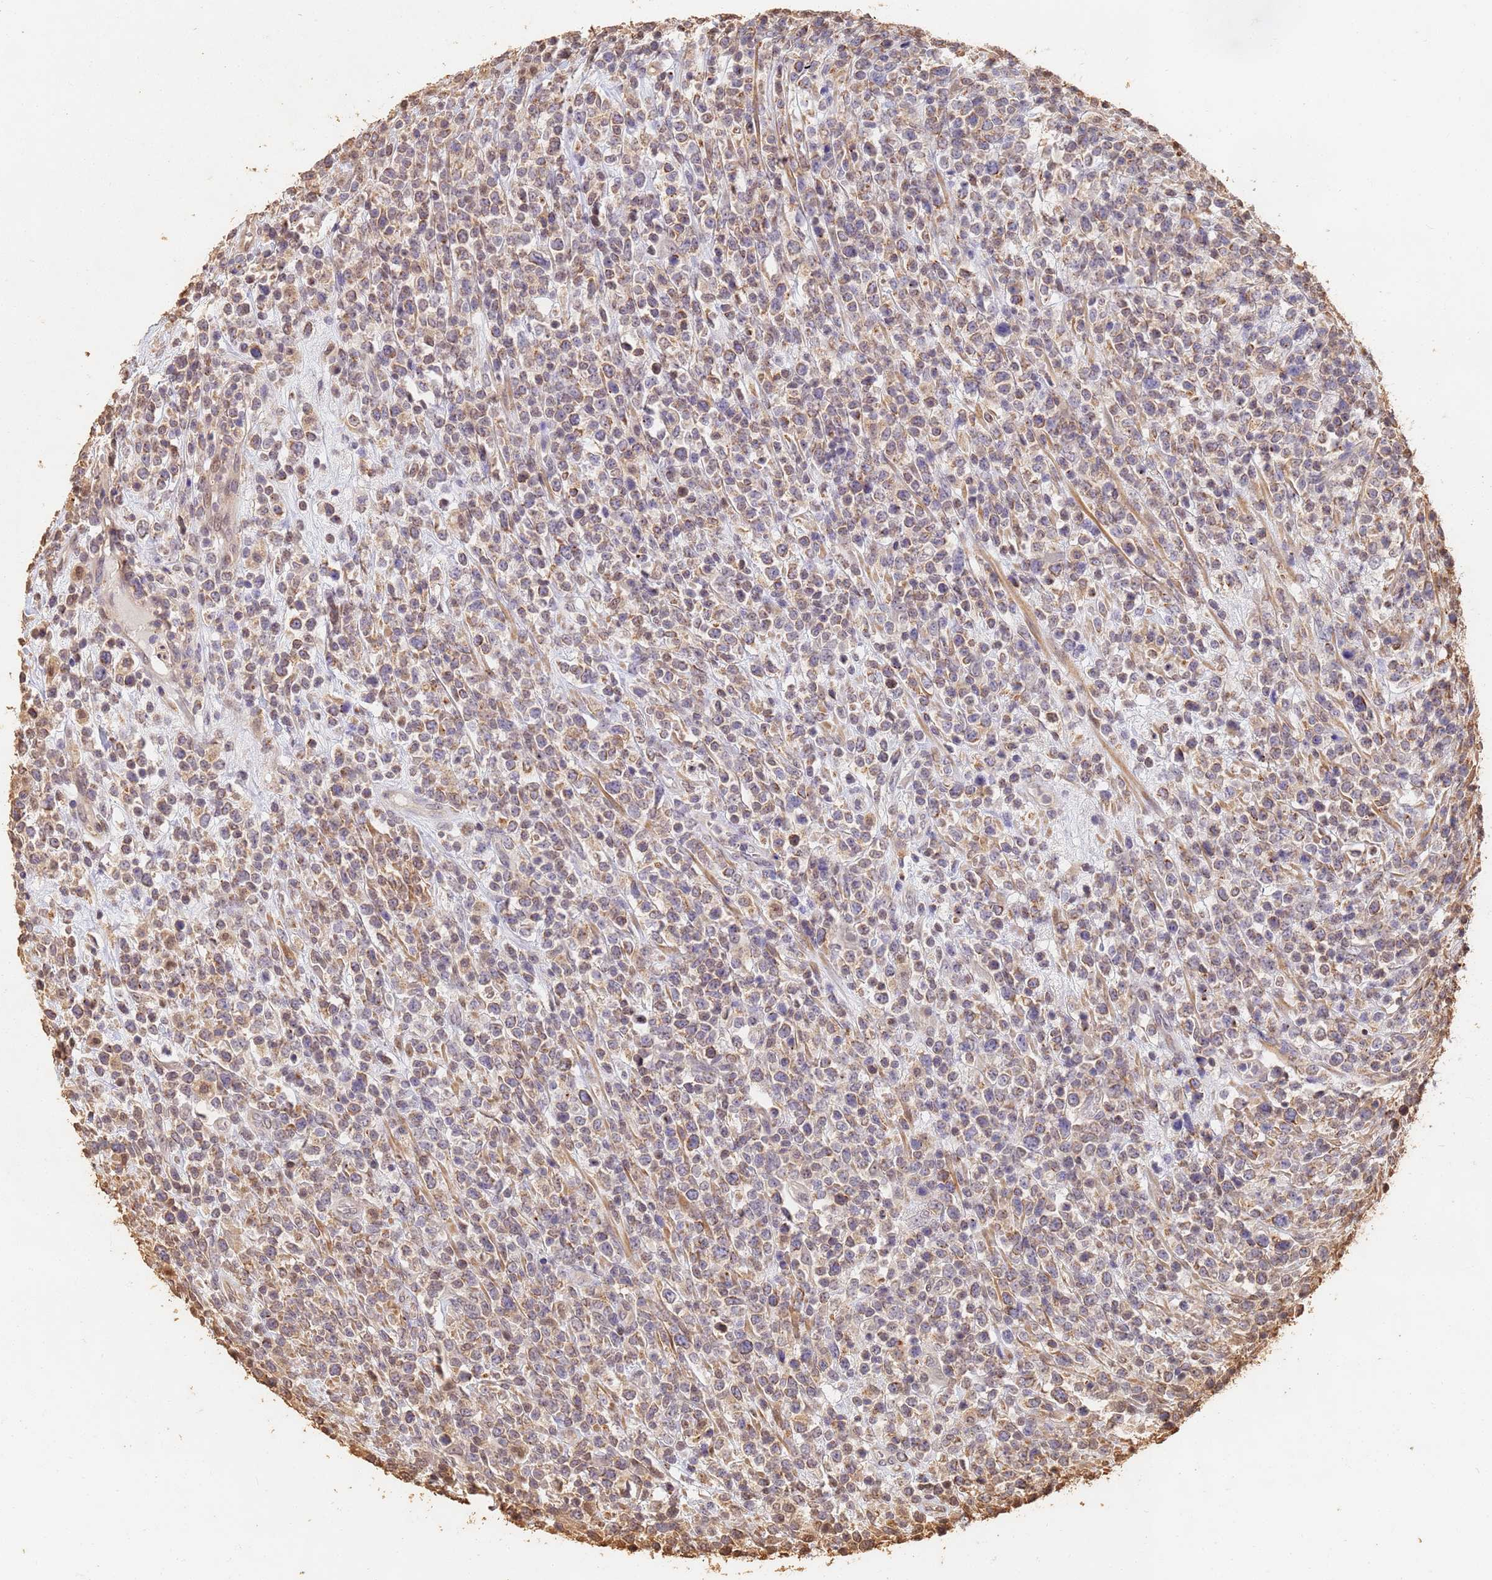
{"staining": {"intensity": "weak", "quantity": "25%-75%", "location": "cytoplasmic/membranous"}, "tissue": "lymphoma", "cell_type": "Tumor cells", "image_type": "cancer", "snomed": [{"axis": "morphology", "description": "Malignant lymphoma, non-Hodgkin's type, High grade"}, {"axis": "topography", "description": "Colon"}], "caption": "A brown stain labels weak cytoplasmic/membranous staining of a protein in human lymphoma tumor cells.", "gene": "JAK2", "patient": {"sex": "female", "age": 53}}